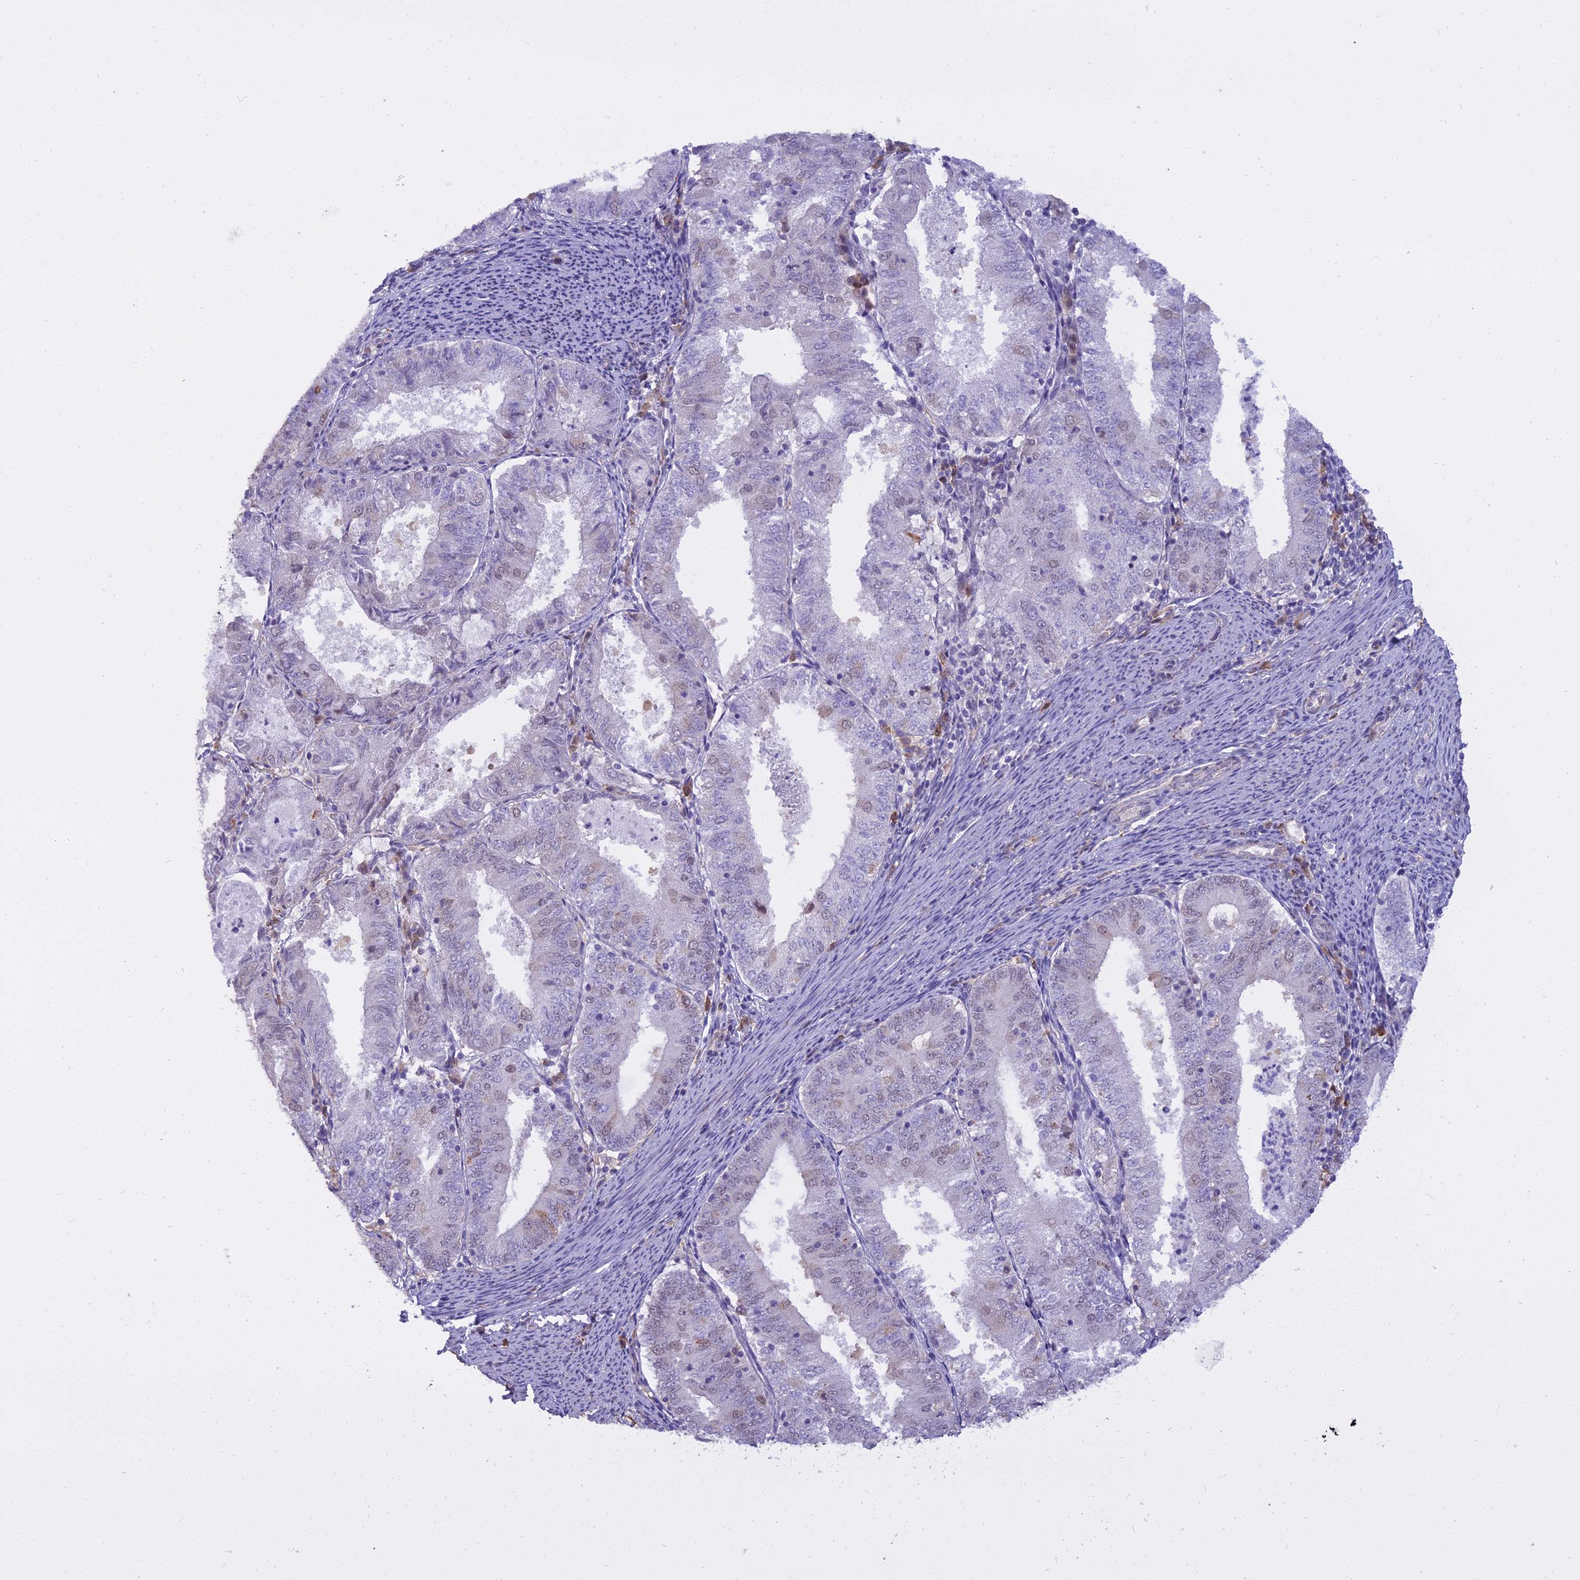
{"staining": {"intensity": "negative", "quantity": "none", "location": "none"}, "tissue": "endometrial cancer", "cell_type": "Tumor cells", "image_type": "cancer", "snomed": [{"axis": "morphology", "description": "Adenocarcinoma, NOS"}, {"axis": "topography", "description": "Endometrium"}], "caption": "Tumor cells show no significant protein positivity in endometrial cancer.", "gene": "BLNK", "patient": {"sex": "female", "age": 57}}